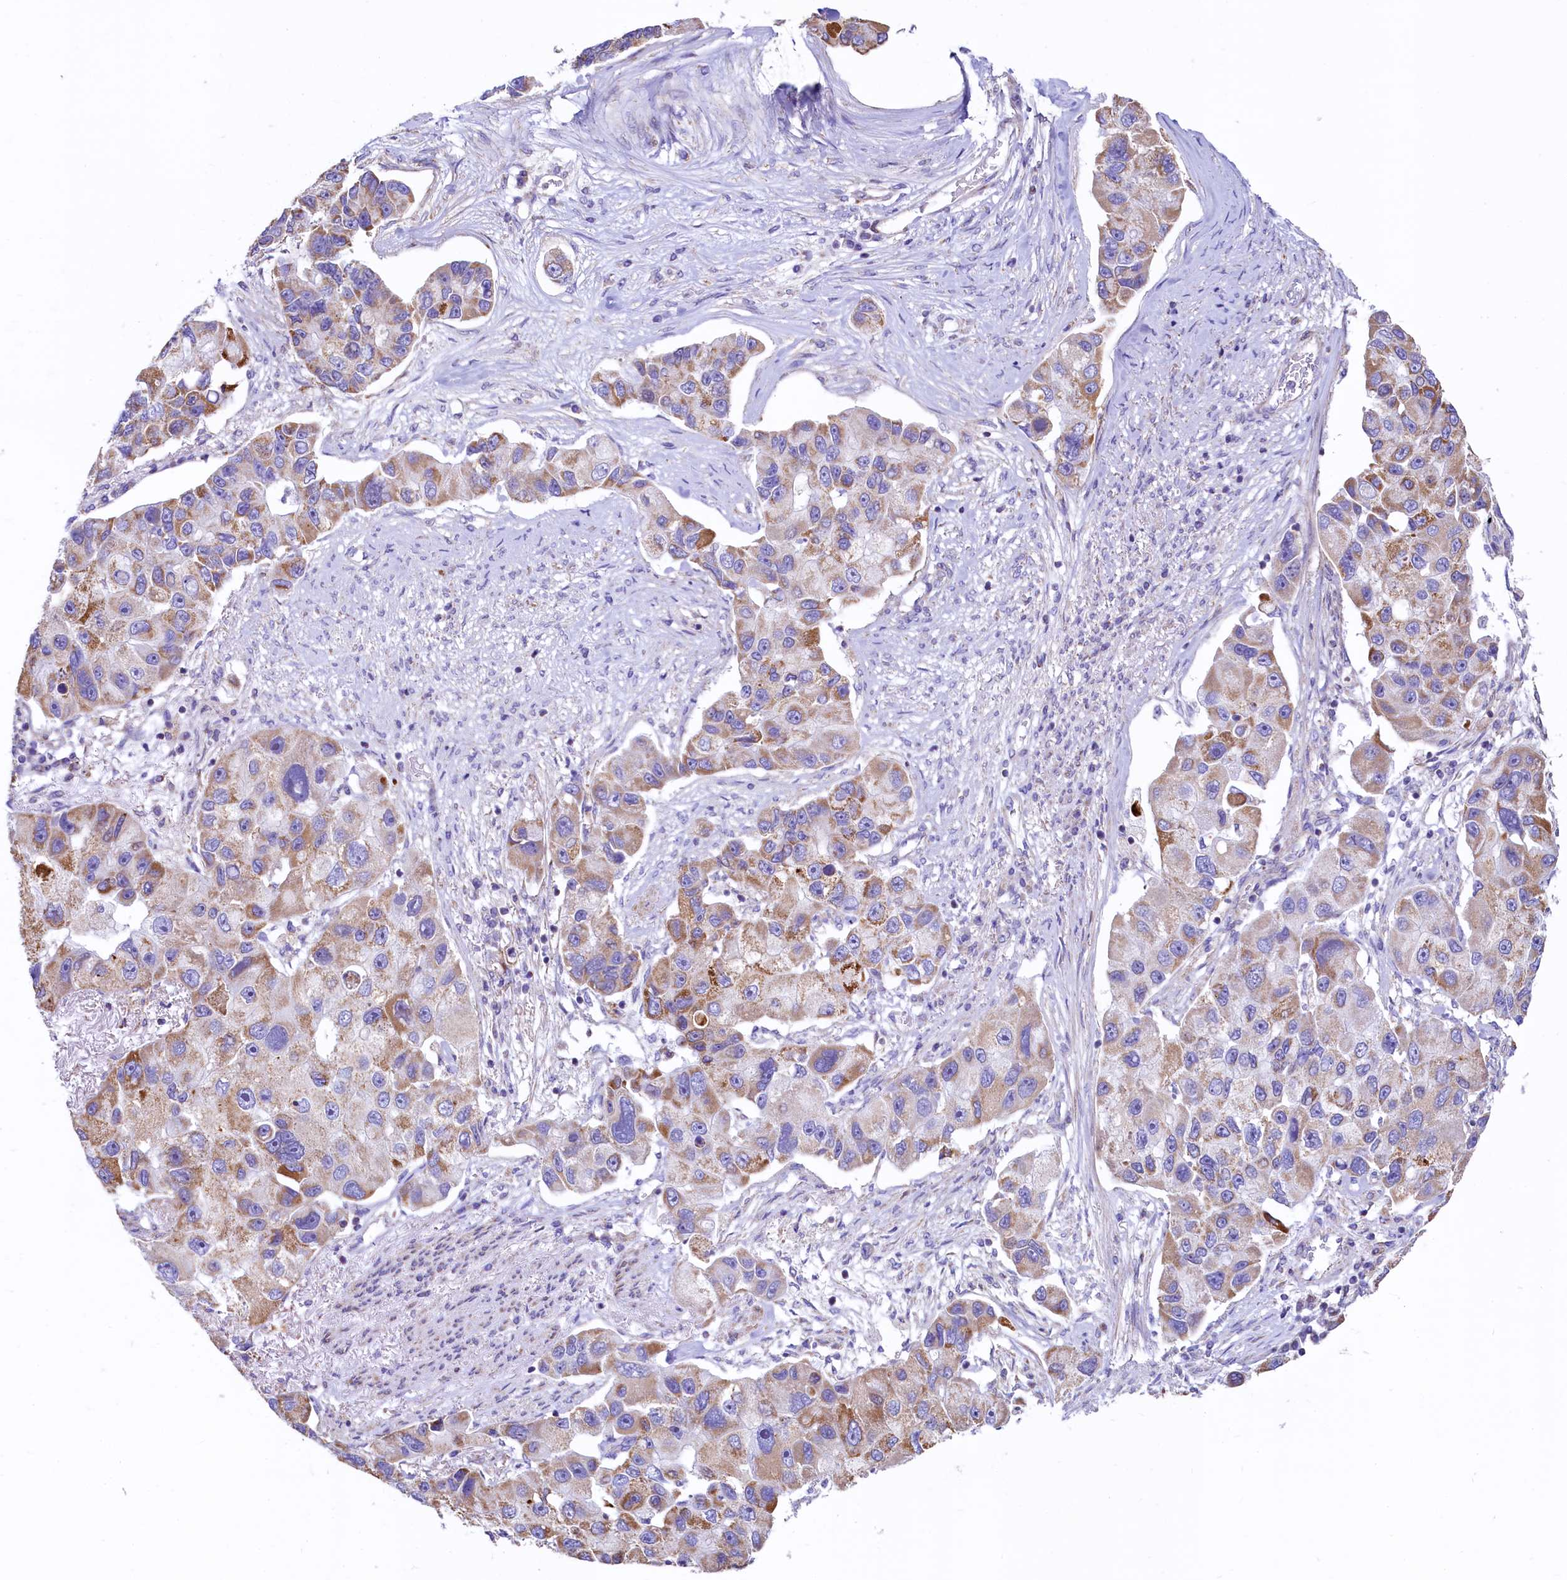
{"staining": {"intensity": "moderate", "quantity": "25%-75%", "location": "cytoplasmic/membranous"}, "tissue": "lung cancer", "cell_type": "Tumor cells", "image_type": "cancer", "snomed": [{"axis": "morphology", "description": "Adenocarcinoma, NOS"}, {"axis": "topography", "description": "Lung"}], "caption": "The histopathology image shows immunohistochemical staining of adenocarcinoma (lung). There is moderate cytoplasmic/membranous positivity is identified in about 25%-75% of tumor cells.", "gene": "VWCE", "patient": {"sex": "female", "age": 54}}